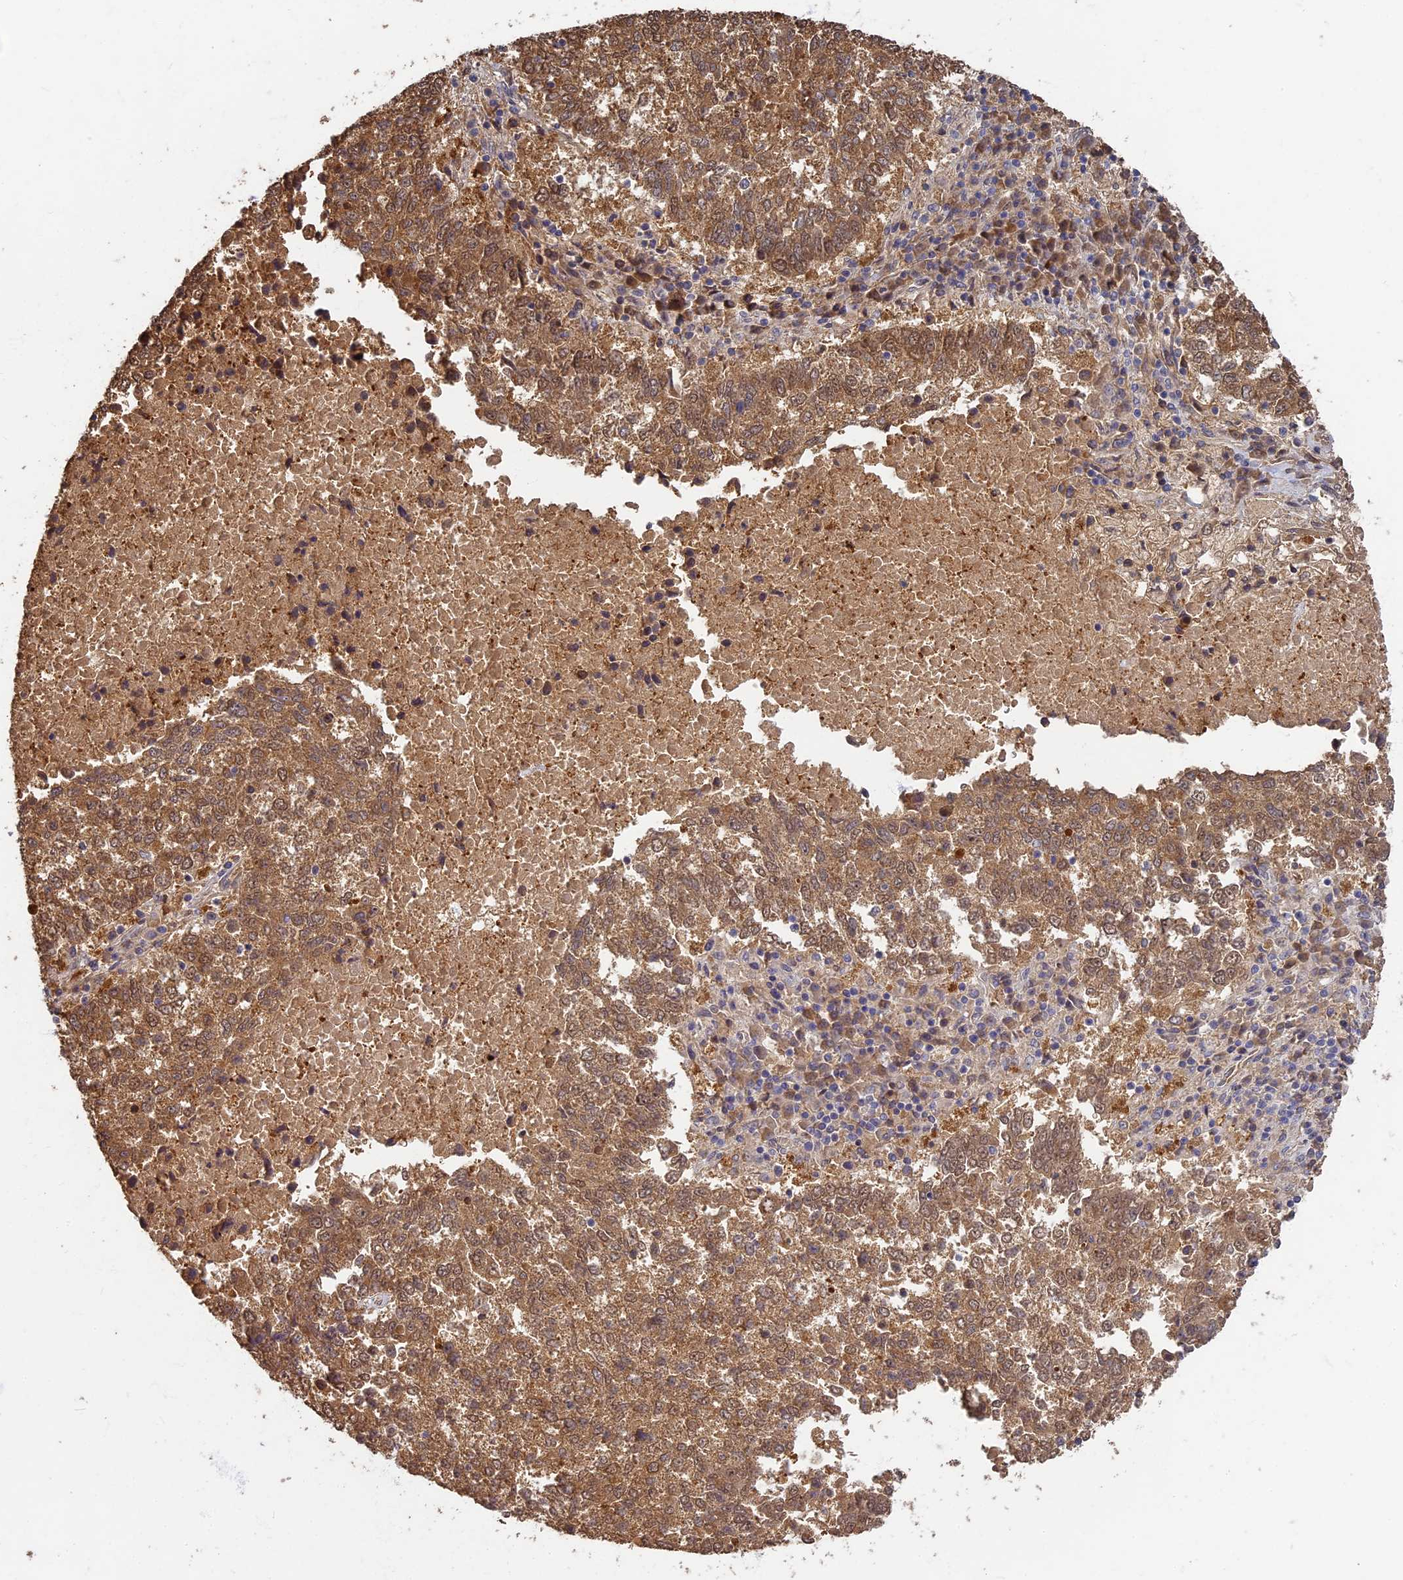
{"staining": {"intensity": "moderate", "quantity": ">75%", "location": "cytoplasmic/membranous"}, "tissue": "lung cancer", "cell_type": "Tumor cells", "image_type": "cancer", "snomed": [{"axis": "morphology", "description": "Squamous cell carcinoma, NOS"}, {"axis": "topography", "description": "Lung"}], "caption": "This is an image of immunohistochemistry staining of lung cancer (squamous cell carcinoma), which shows moderate positivity in the cytoplasmic/membranous of tumor cells.", "gene": "RSPH3", "patient": {"sex": "male", "age": 73}}